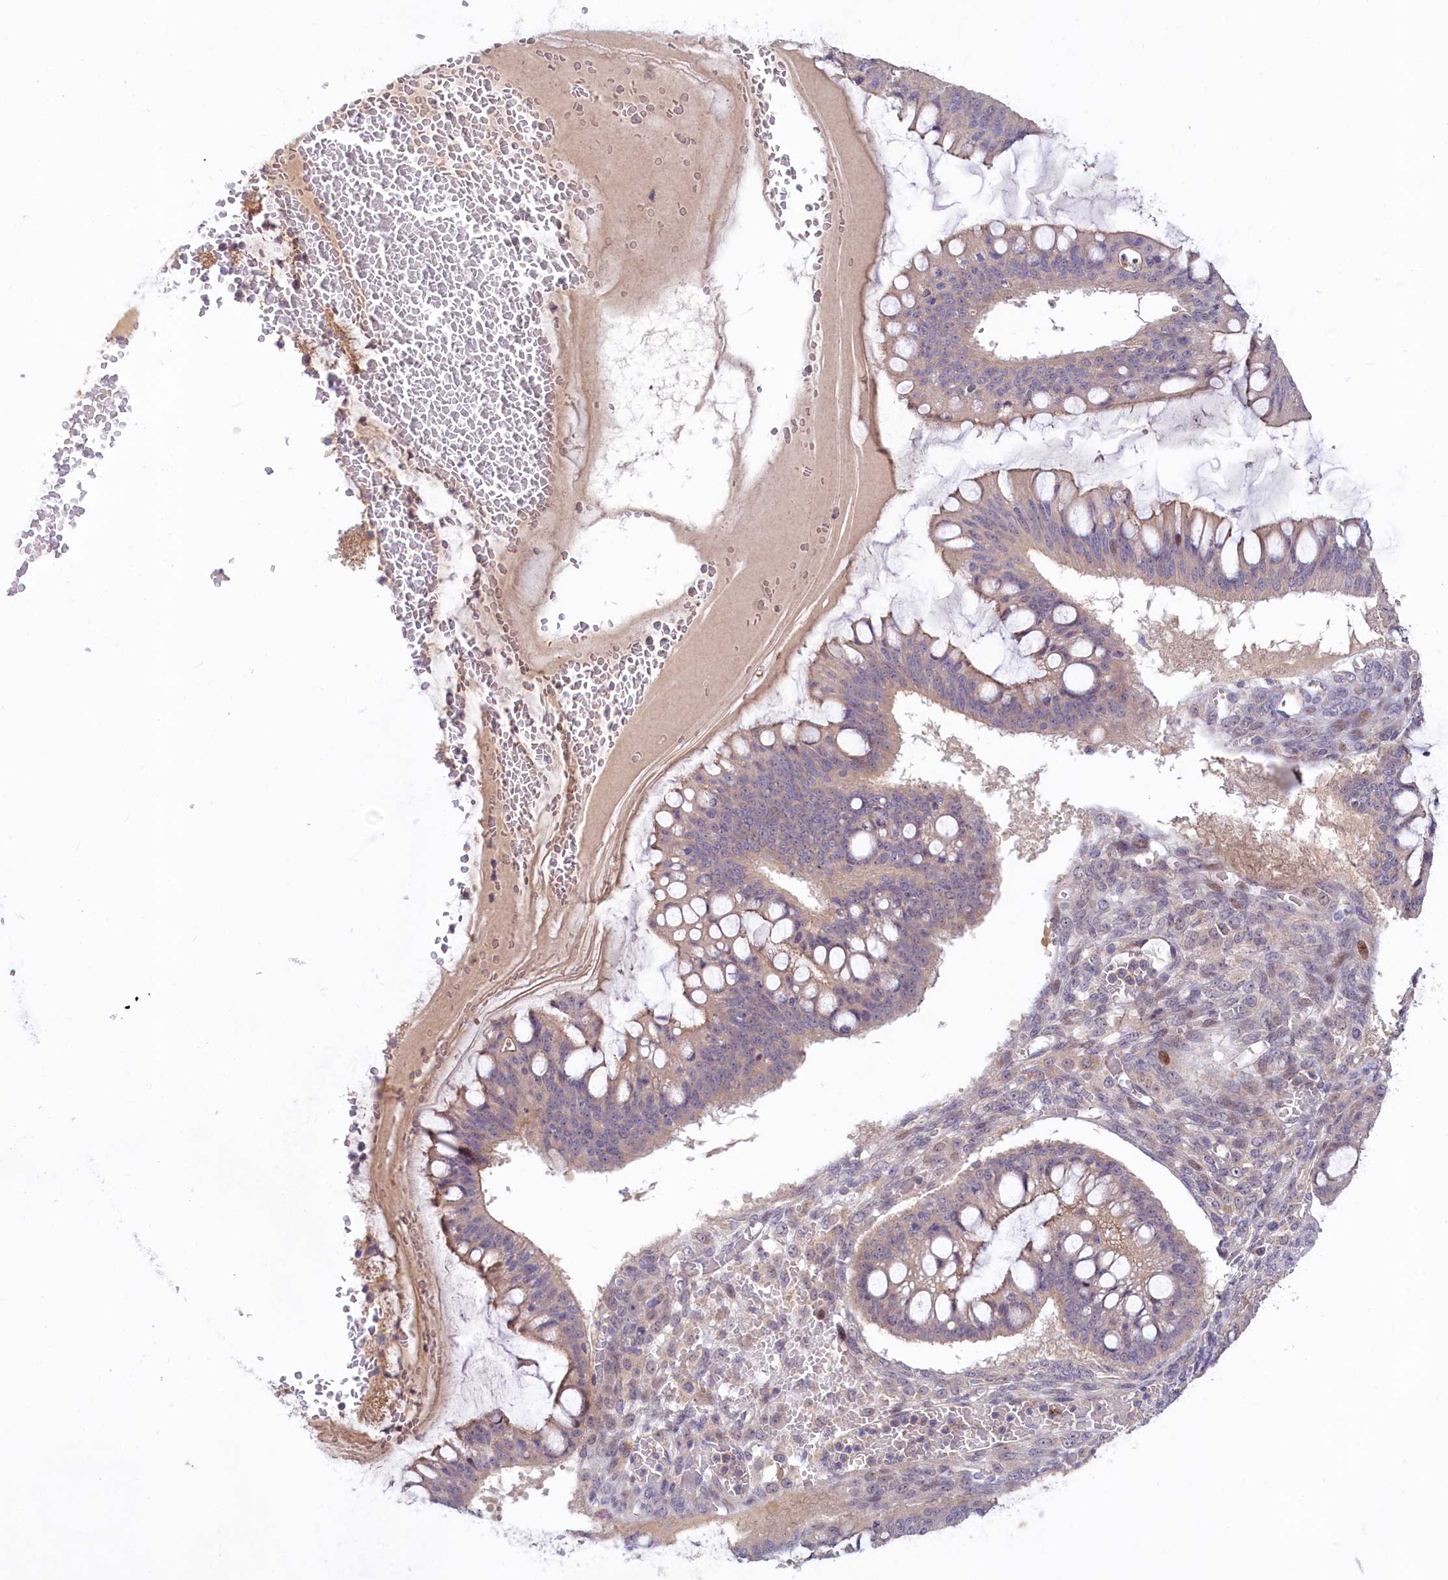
{"staining": {"intensity": "moderate", "quantity": ">75%", "location": "cytoplasmic/membranous"}, "tissue": "ovarian cancer", "cell_type": "Tumor cells", "image_type": "cancer", "snomed": [{"axis": "morphology", "description": "Cystadenocarcinoma, mucinous, NOS"}, {"axis": "topography", "description": "Ovary"}], "caption": "This micrograph reveals immunohistochemistry staining of human ovarian cancer, with medium moderate cytoplasmic/membranous expression in approximately >75% of tumor cells.", "gene": "NEDD1", "patient": {"sex": "female", "age": 73}}